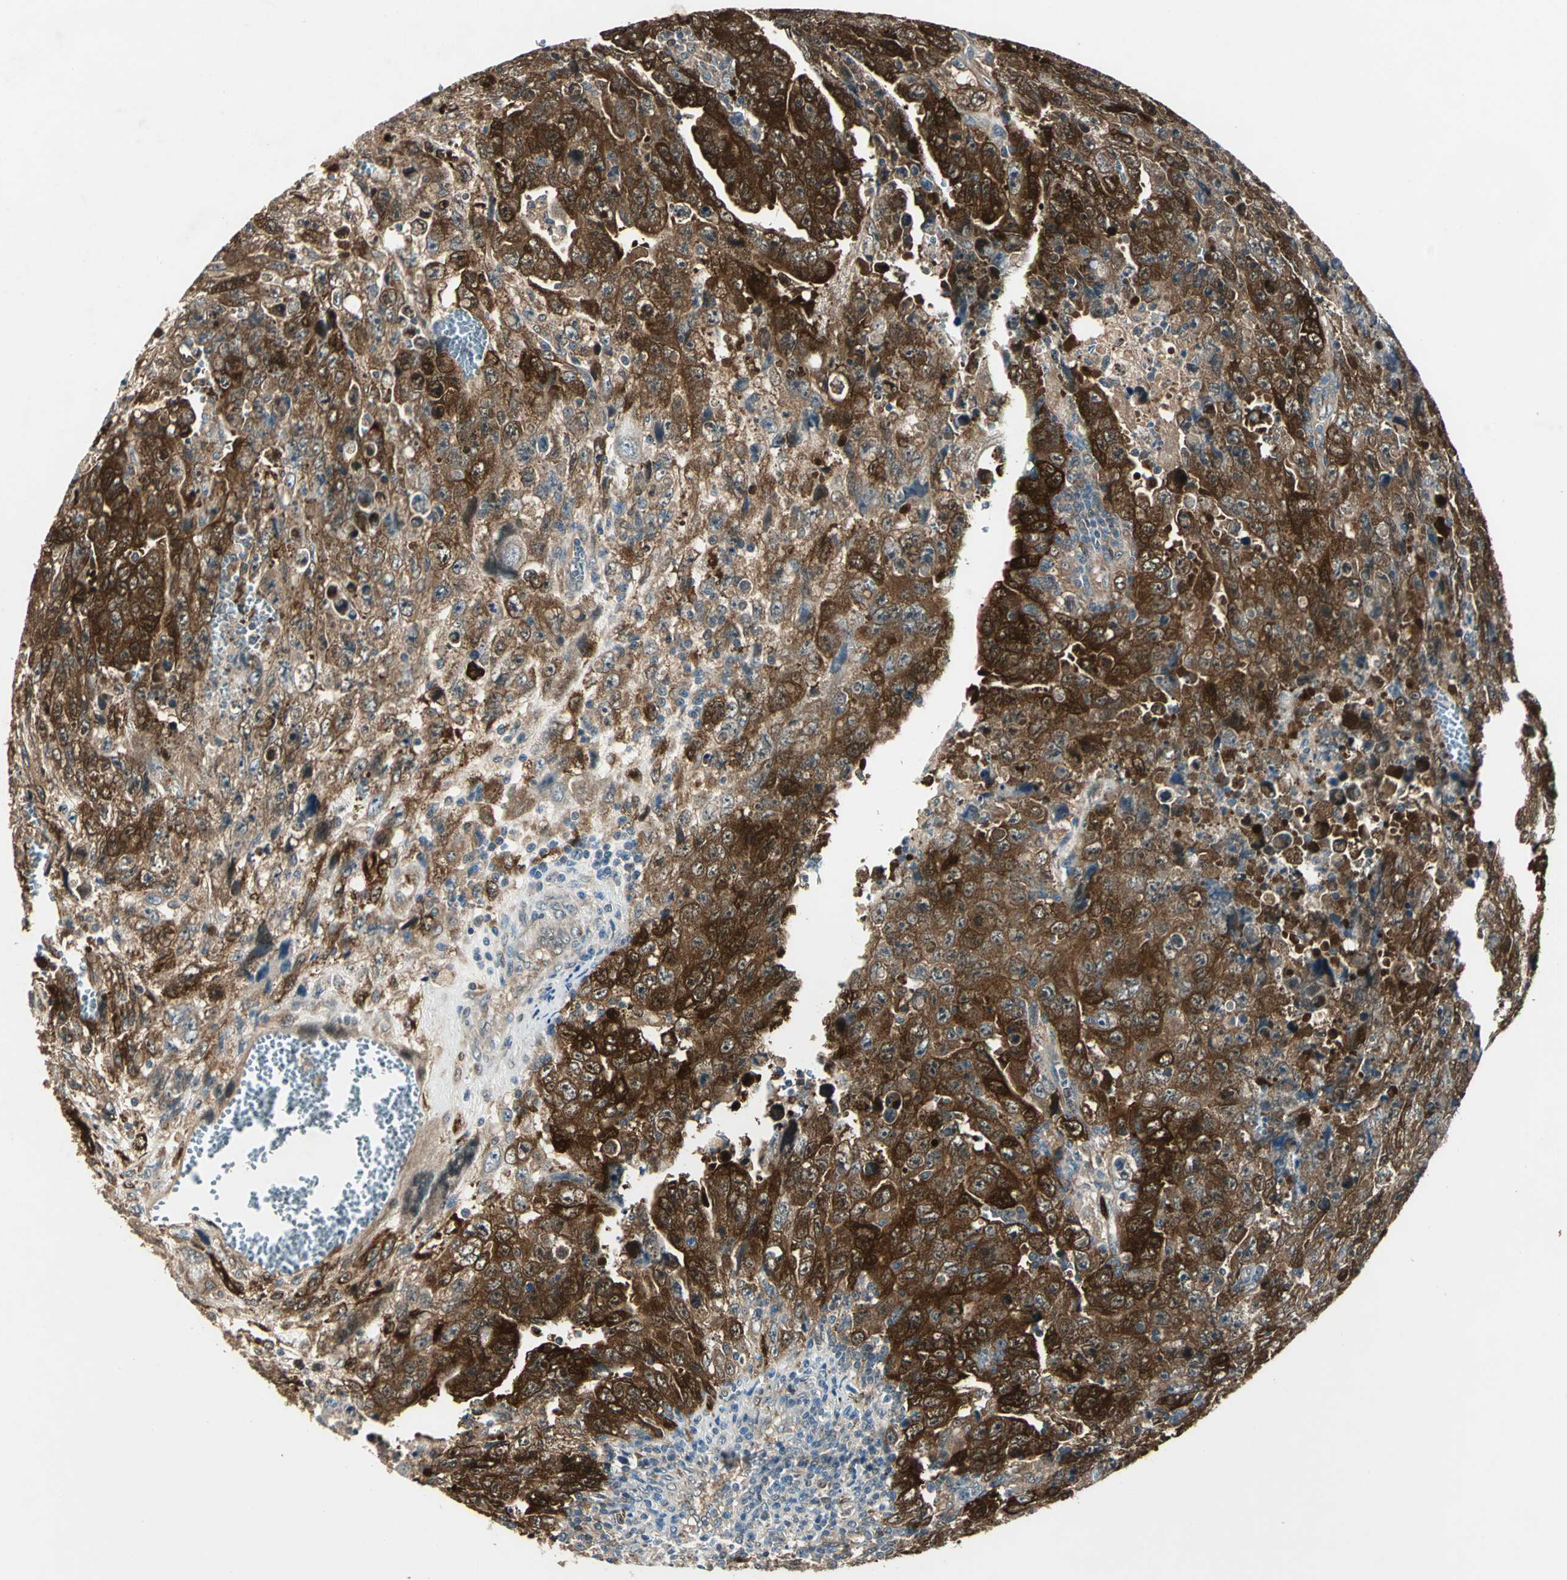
{"staining": {"intensity": "strong", "quantity": ">75%", "location": "cytoplasmic/membranous"}, "tissue": "testis cancer", "cell_type": "Tumor cells", "image_type": "cancer", "snomed": [{"axis": "morphology", "description": "Carcinoma, Embryonal, NOS"}, {"axis": "topography", "description": "Testis"}], "caption": "A micrograph of human embryonal carcinoma (testis) stained for a protein reveals strong cytoplasmic/membranous brown staining in tumor cells.", "gene": "RRM2B", "patient": {"sex": "male", "age": 28}}